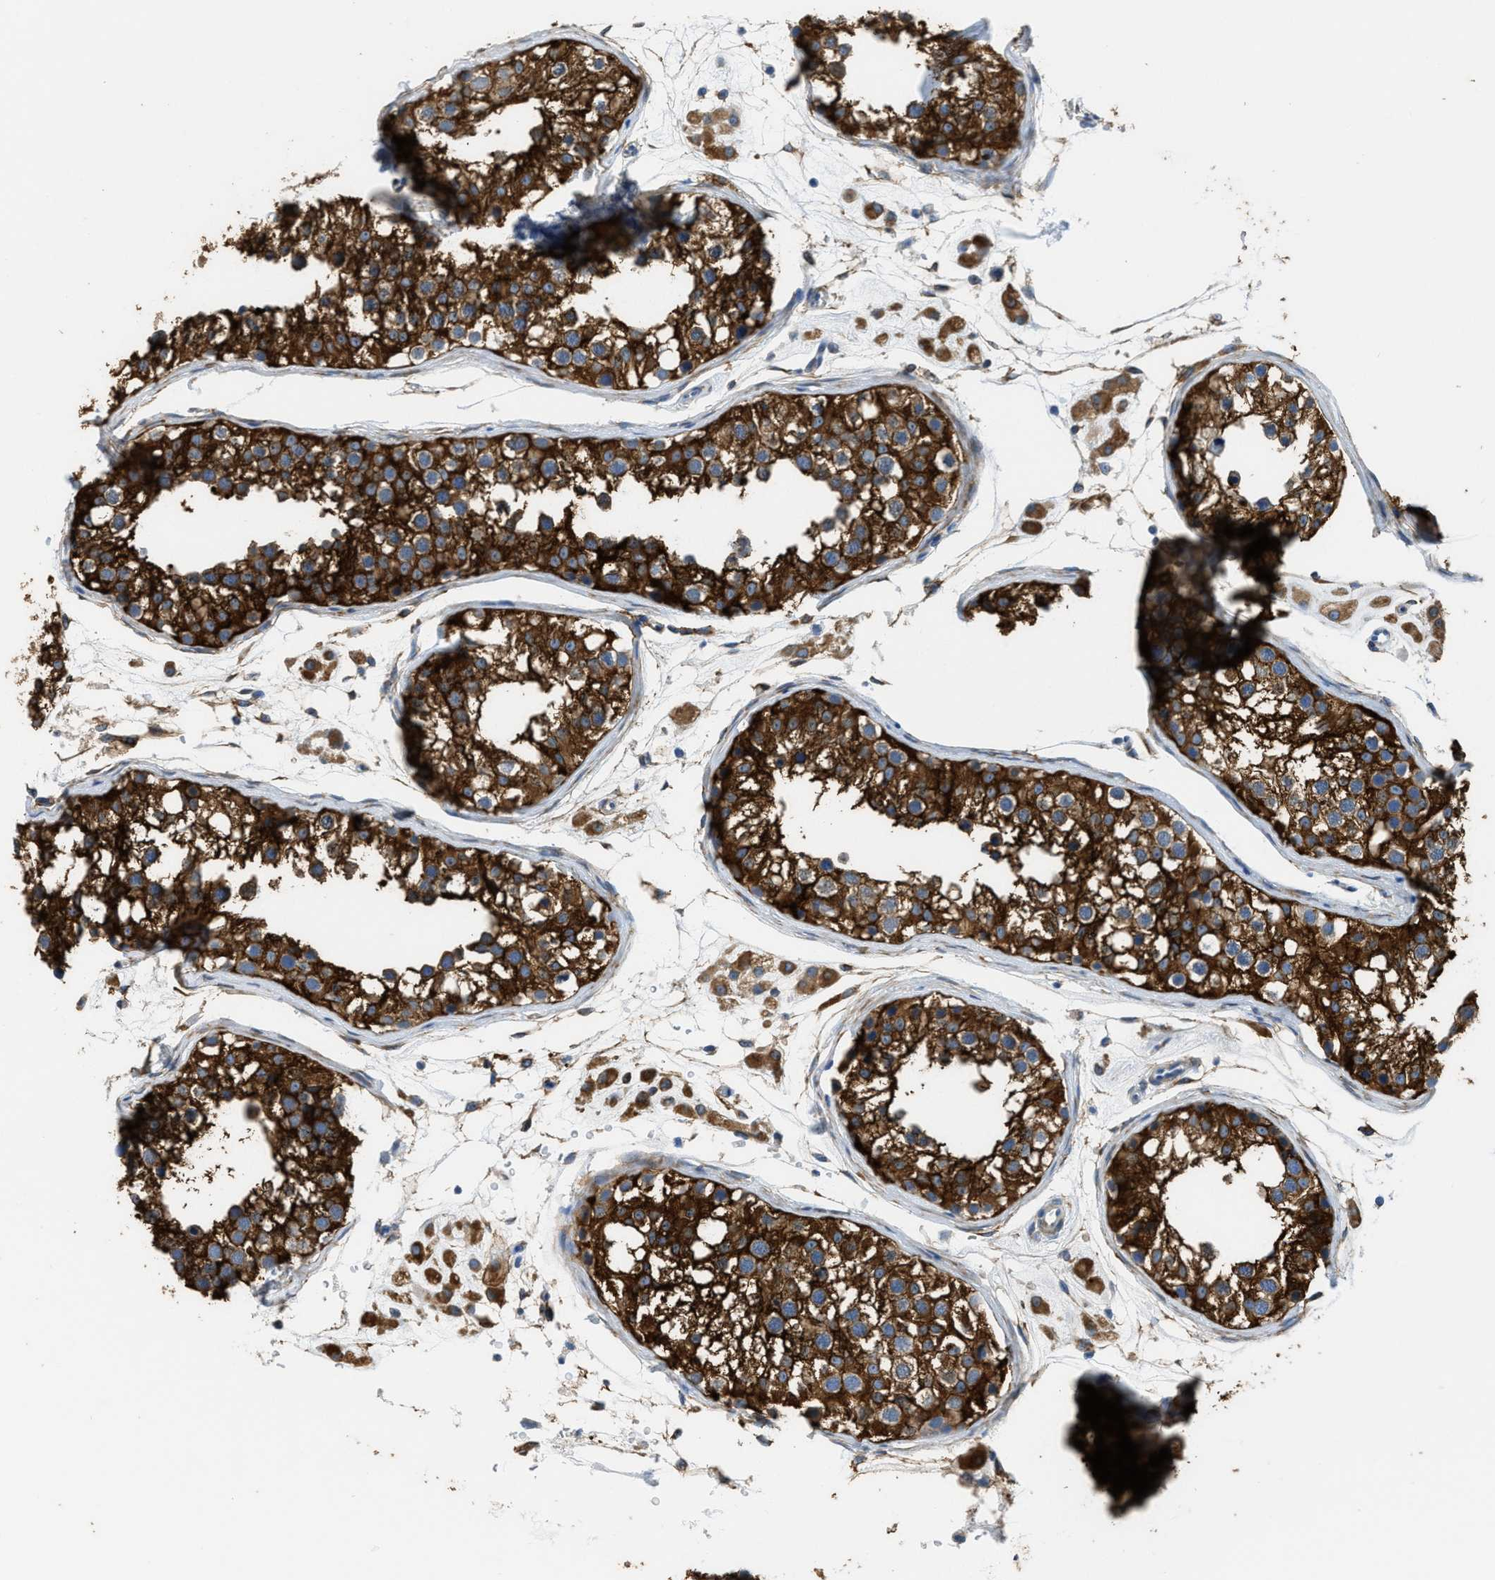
{"staining": {"intensity": "strong", "quantity": ">75%", "location": "cytoplasmic/membranous"}, "tissue": "testis", "cell_type": "Cells in seminiferous ducts", "image_type": "normal", "snomed": [{"axis": "morphology", "description": "Normal tissue, NOS"}, {"axis": "morphology", "description": "Adenocarcinoma, metastatic, NOS"}, {"axis": "topography", "description": "Testis"}], "caption": "Immunohistochemistry image of benign testis: human testis stained using IHC shows high levels of strong protein expression localized specifically in the cytoplasmic/membranous of cells in seminiferous ducts, appearing as a cytoplasmic/membranous brown color.", "gene": "ZSWIM5", "patient": {"sex": "male", "age": 26}}